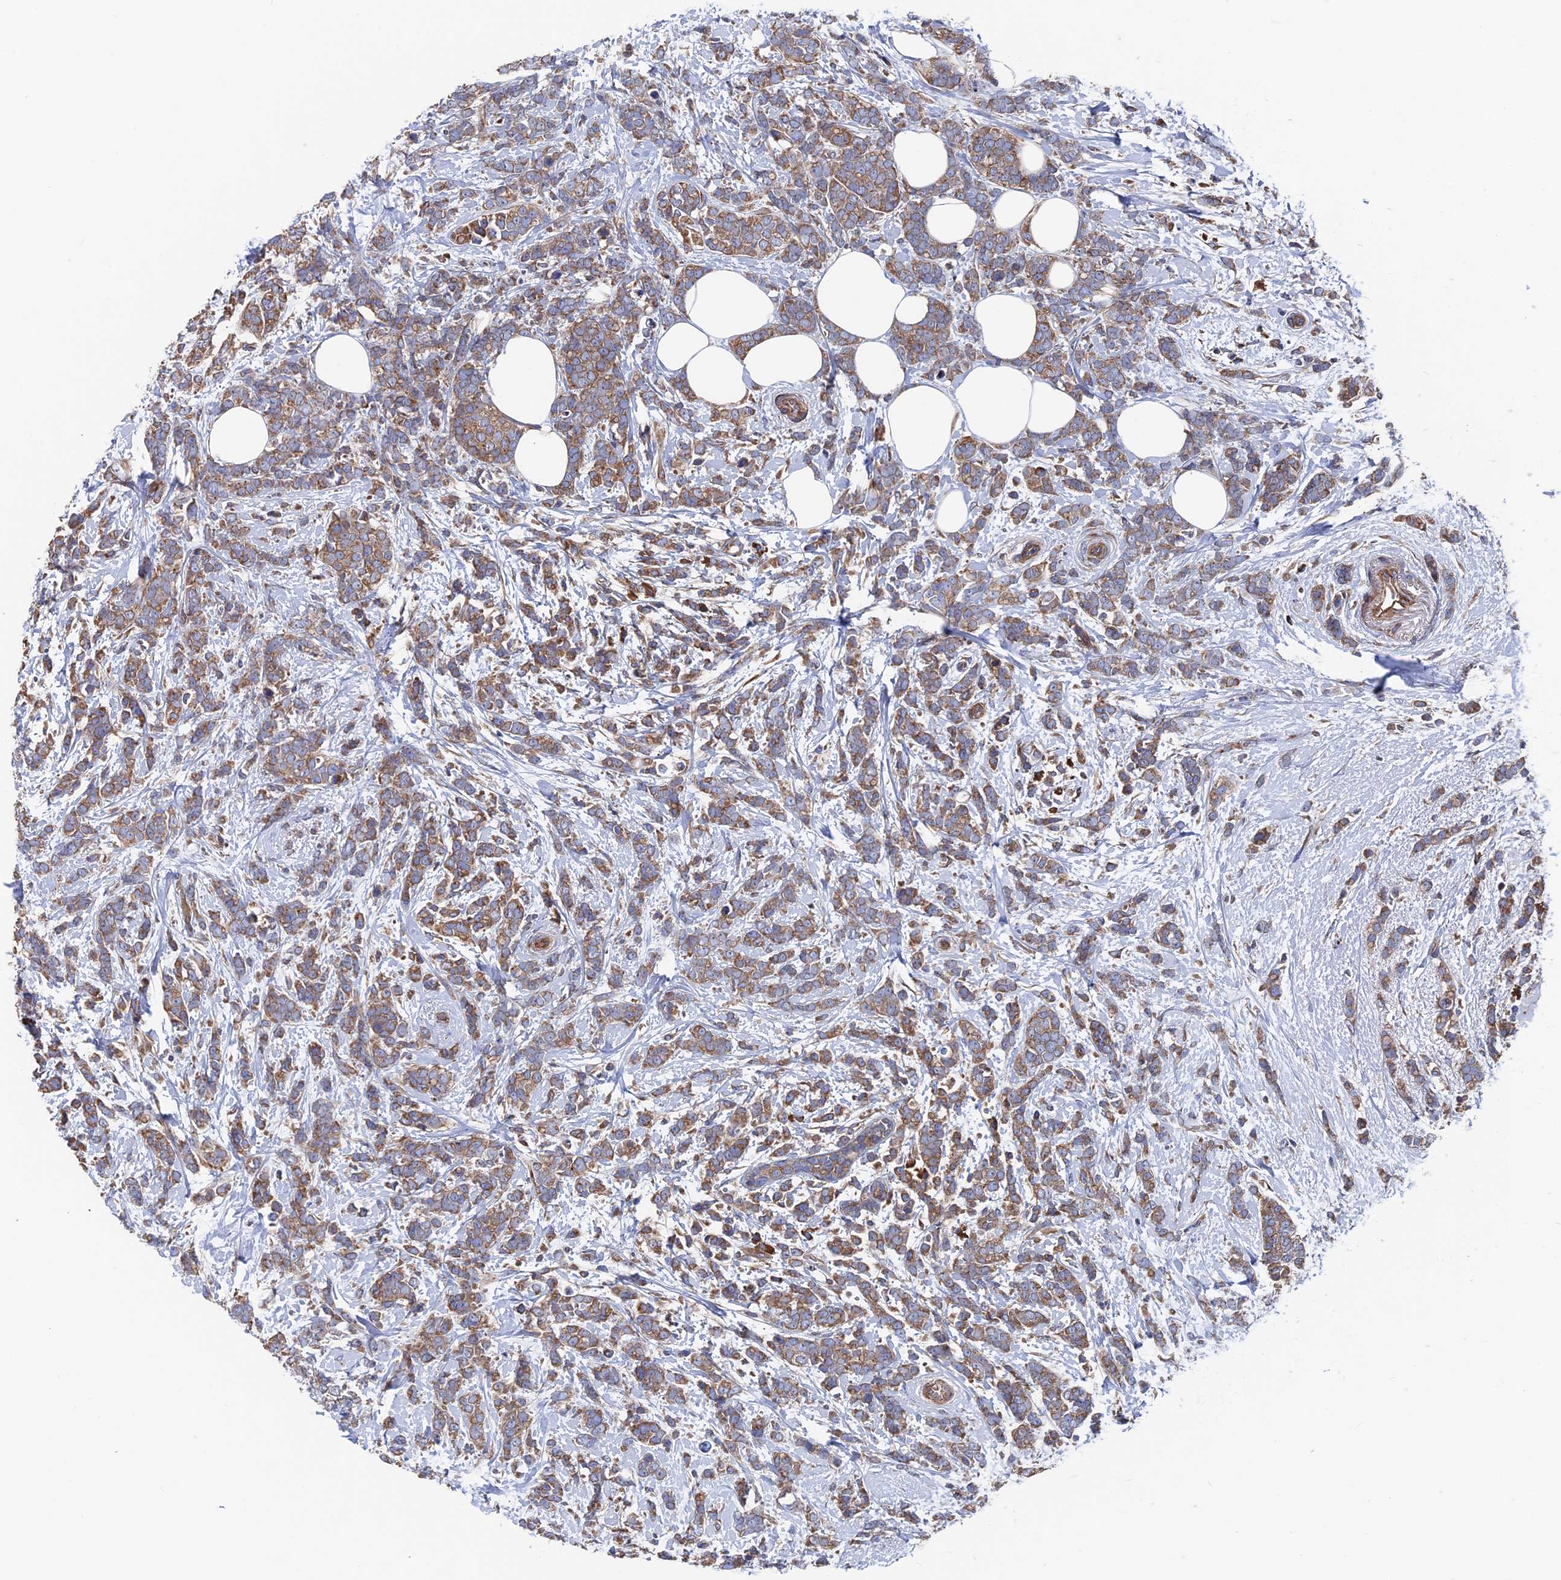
{"staining": {"intensity": "moderate", "quantity": ">75%", "location": "cytoplasmic/membranous"}, "tissue": "breast cancer", "cell_type": "Tumor cells", "image_type": "cancer", "snomed": [{"axis": "morphology", "description": "Lobular carcinoma"}, {"axis": "topography", "description": "Breast"}], "caption": "IHC photomicrograph of neoplastic tissue: human lobular carcinoma (breast) stained using immunohistochemistry (IHC) displays medium levels of moderate protein expression localized specifically in the cytoplasmic/membranous of tumor cells, appearing as a cytoplasmic/membranous brown color.", "gene": "DNAJC3", "patient": {"sex": "female", "age": 58}}